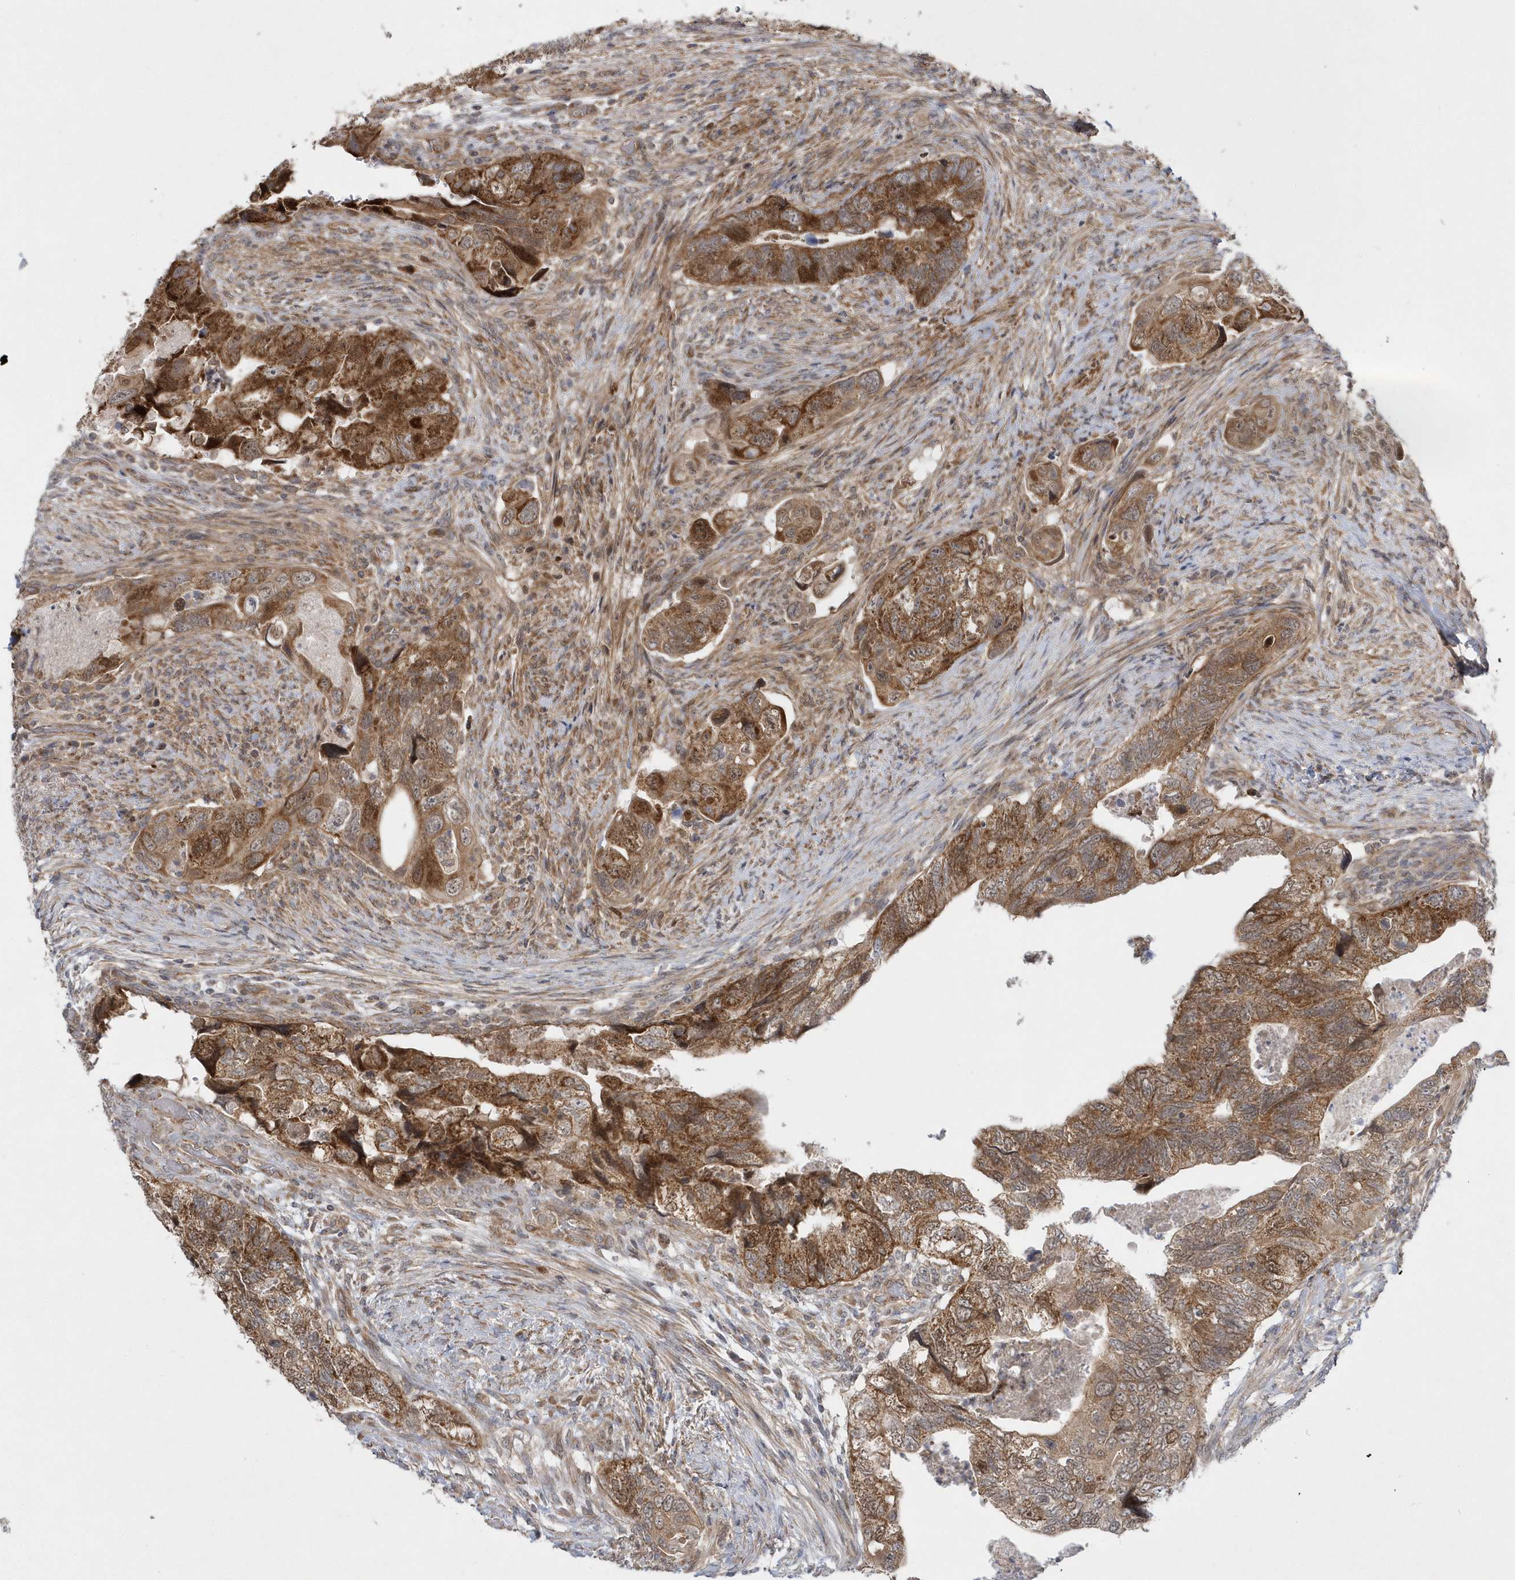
{"staining": {"intensity": "moderate", "quantity": ">75%", "location": "cytoplasmic/membranous,nuclear"}, "tissue": "colorectal cancer", "cell_type": "Tumor cells", "image_type": "cancer", "snomed": [{"axis": "morphology", "description": "Adenocarcinoma, NOS"}, {"axis": "topography", "description": "Rectum"}], "caption": "A medium amount of moderate cytoplasmic/membranous and nuclear staining is appreciated in about >75% of tumor cells in colorectal adenocarcinoma tissue. Using DAB (3,3'-diaminobenzidine) (brown) and hematoxylin (blue) stains, captured at high magnification using brightfield microscopy.", "gene": "MXI1", "patient": {"sex": "male", "age": 63}}